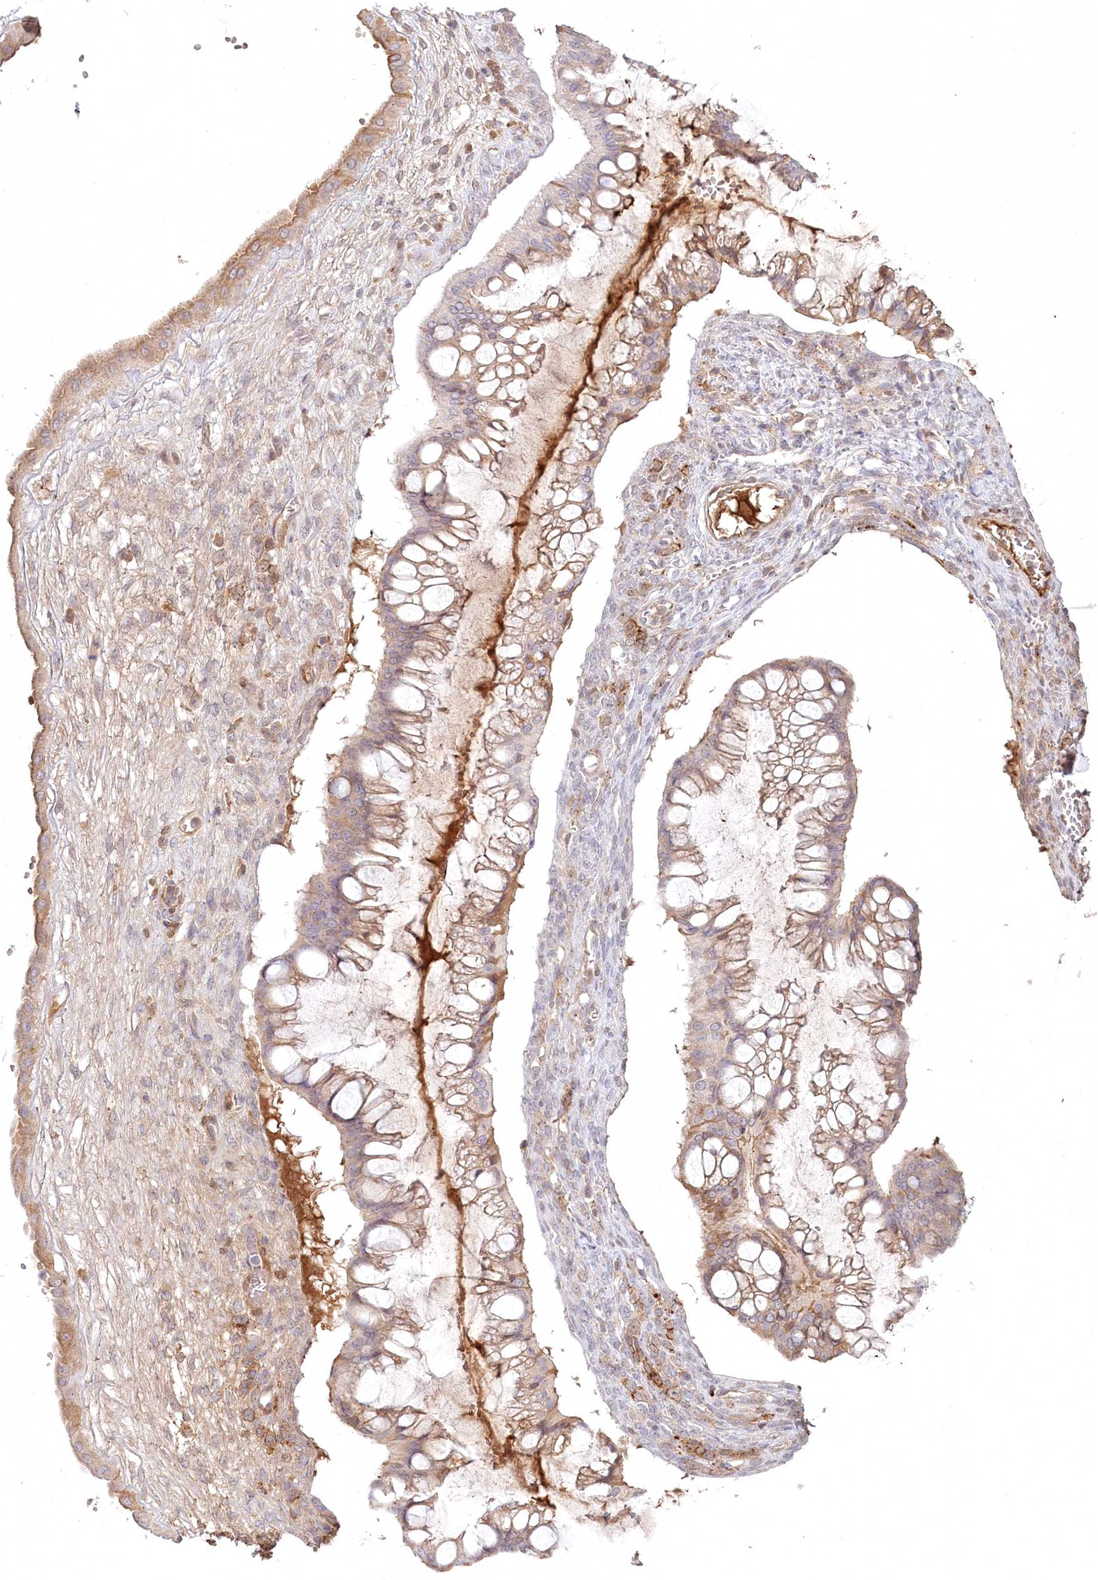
{"staining": {"intensity": "weak", "quantity": ">75%", "location": "cytoplasmic/membranous"}, "tissue": "ovarian cancer", "cell_type": "Tumor cells", "image_type": "cancer", "snomed": [{"axis": "morphology", "description": "Cystadenocarcinoma, mucinous, NOS"}, {"axis": "topography", "description": "Ovary"}], "caption": "DAB immunohistochemical staining of ovarian cancer displays weak cytoplasmic/membranous protein expression in approximately >75% of tumor cells. (Brightfield microscopy of DAB IHC at high magnification).", "gene": "PSAPL1", "patient": {"sex": "female", "age": 73}}